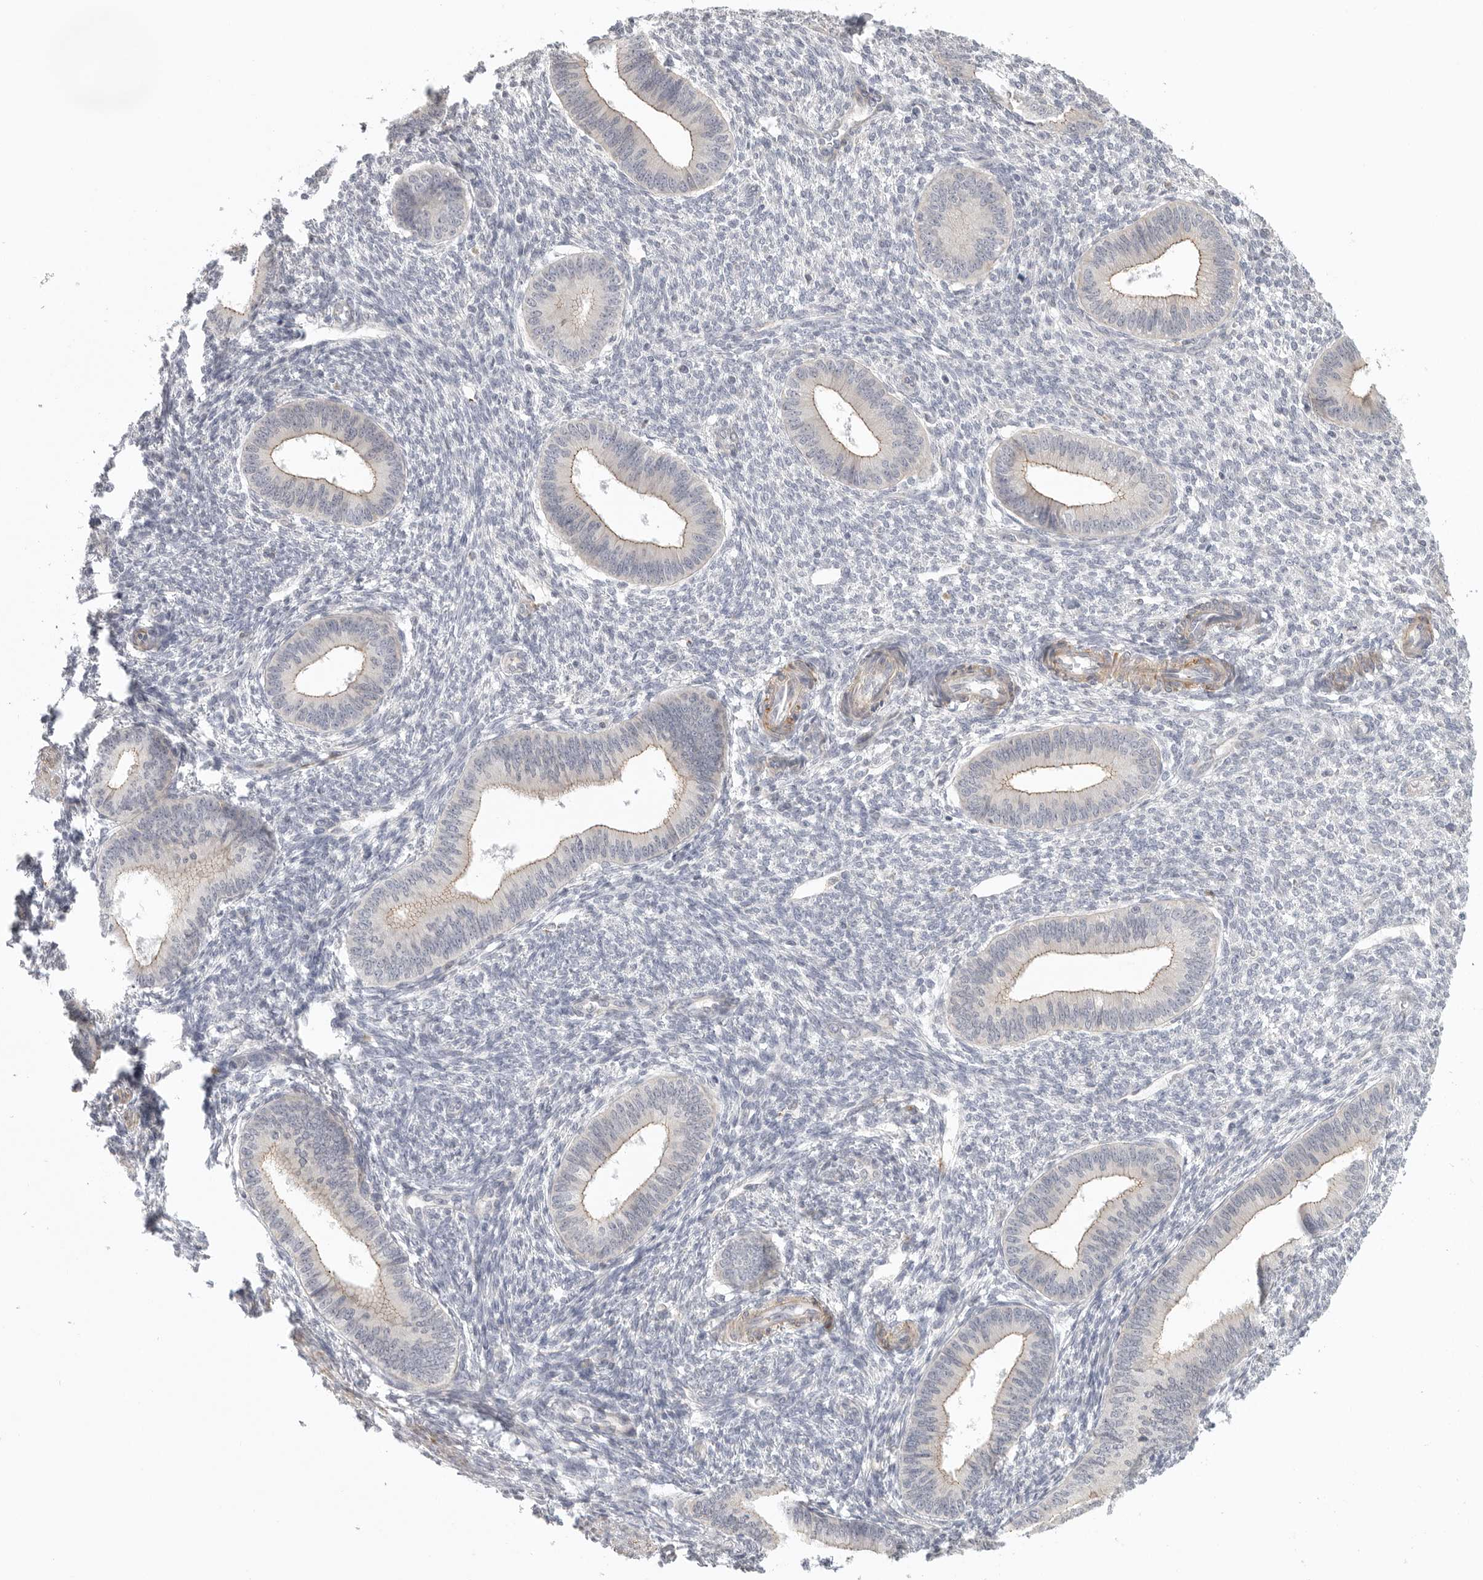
{"staining": {"intensity": "negative", "quantity": "none", "location": "none"}, "tissue": "endometrium", "cell_type": "Cells in endometrial stroma", "image_type": "normal", "snomed": [{"axis": "morphology", "description": "Normal tissue, NOS"}, {"axis": "topography", "description": "Endometrium"}], "caption": "Endometrium stained for a protein using IHC reveals no expression cells in endometrial stroma.", "gene": "STAB2", "patient": {"sex": "female", "age": 46}}